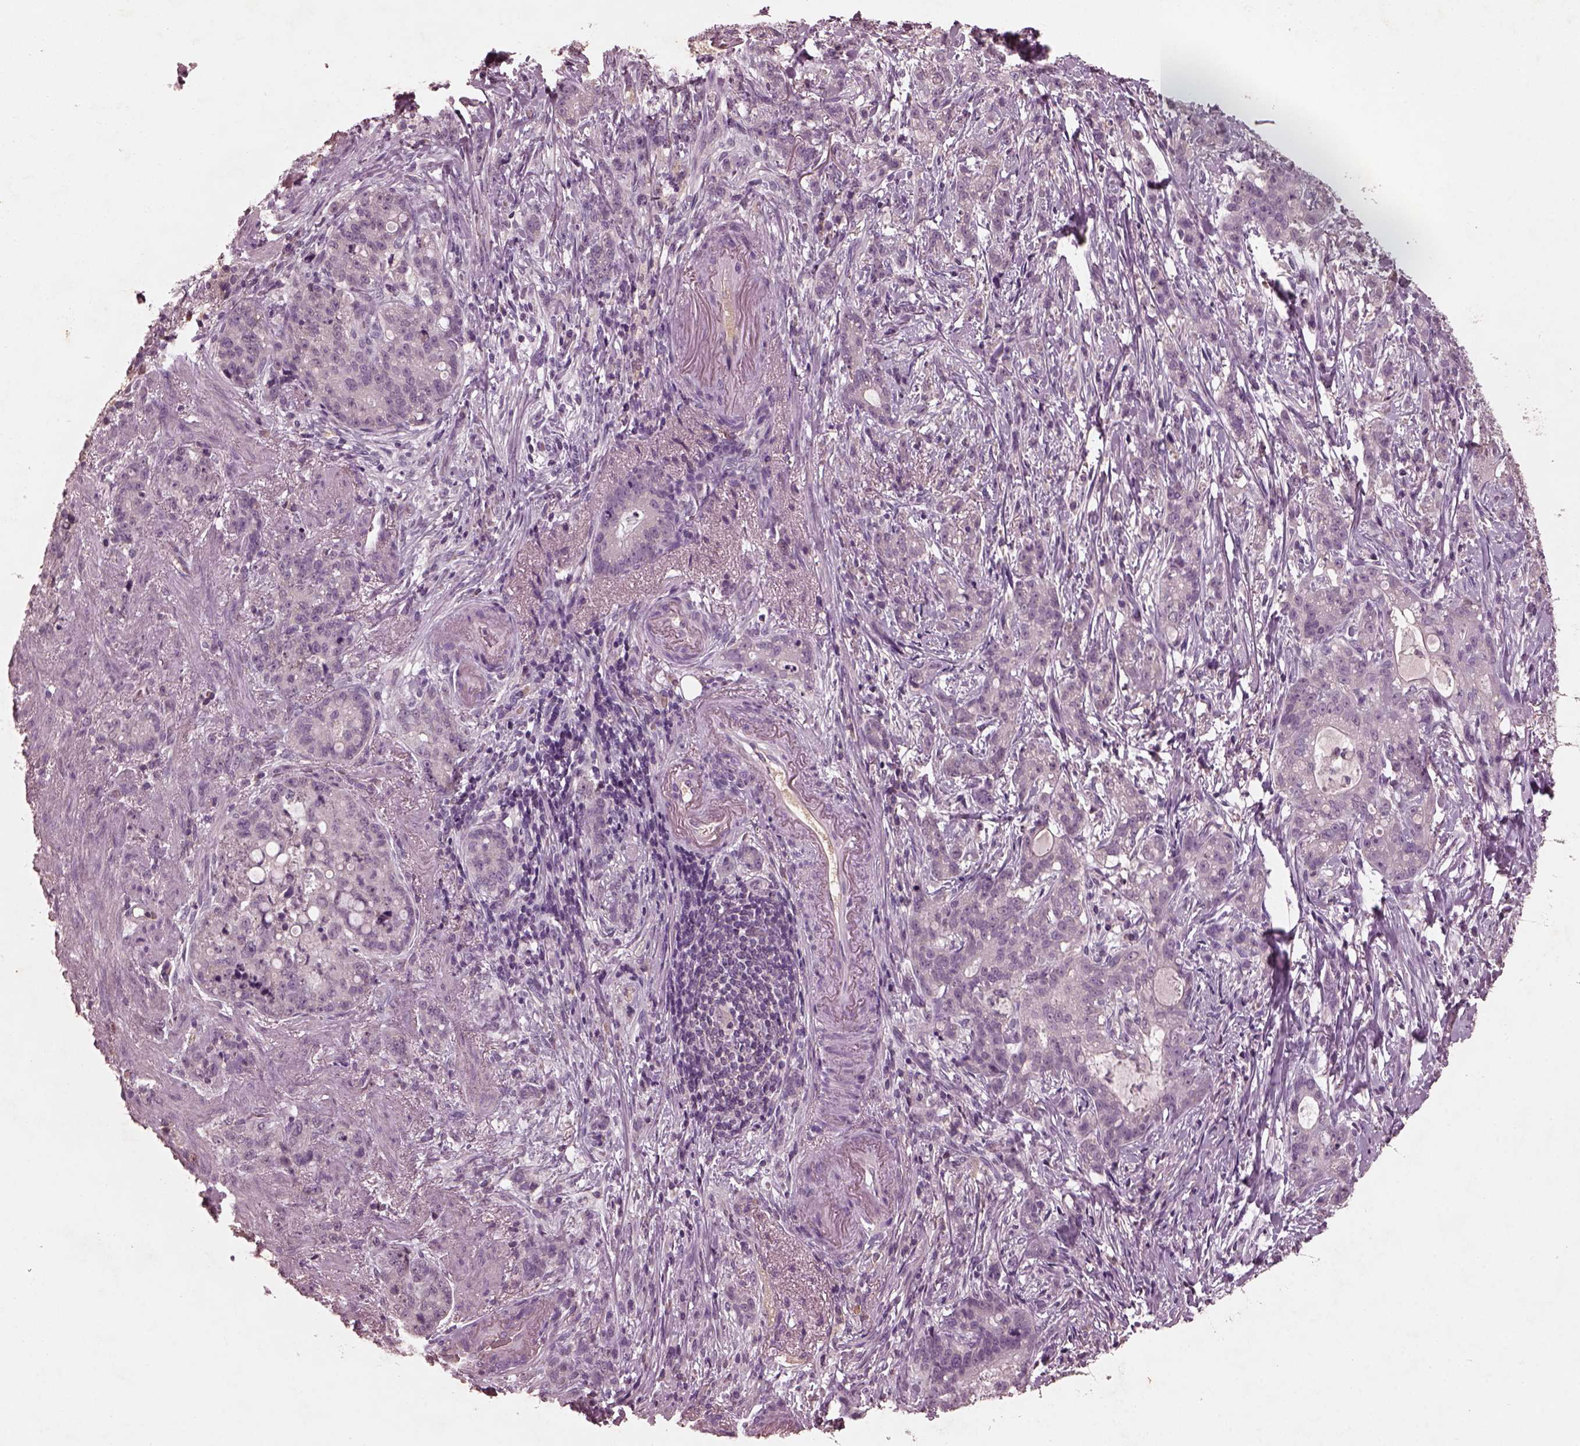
{"staining": {"intensity": "negative", "quantity": "none", "location": "none"}, "tissue": "stomach cancer", "cell_type": "Tumor cells", "image_type": "cancer", "snomed": [{"axis": "morphology", "description": "Adenocarcinoma, NOS"}, {"axis": "topography", "description": "Stomach, lower"}], "caption": "Immunohistochemical staining of stomach adenocarcinoma reveals no significant positivity in tumor cells.", "gene": "FRRS1L", "patient": {"sex": "male", "age": 88}}